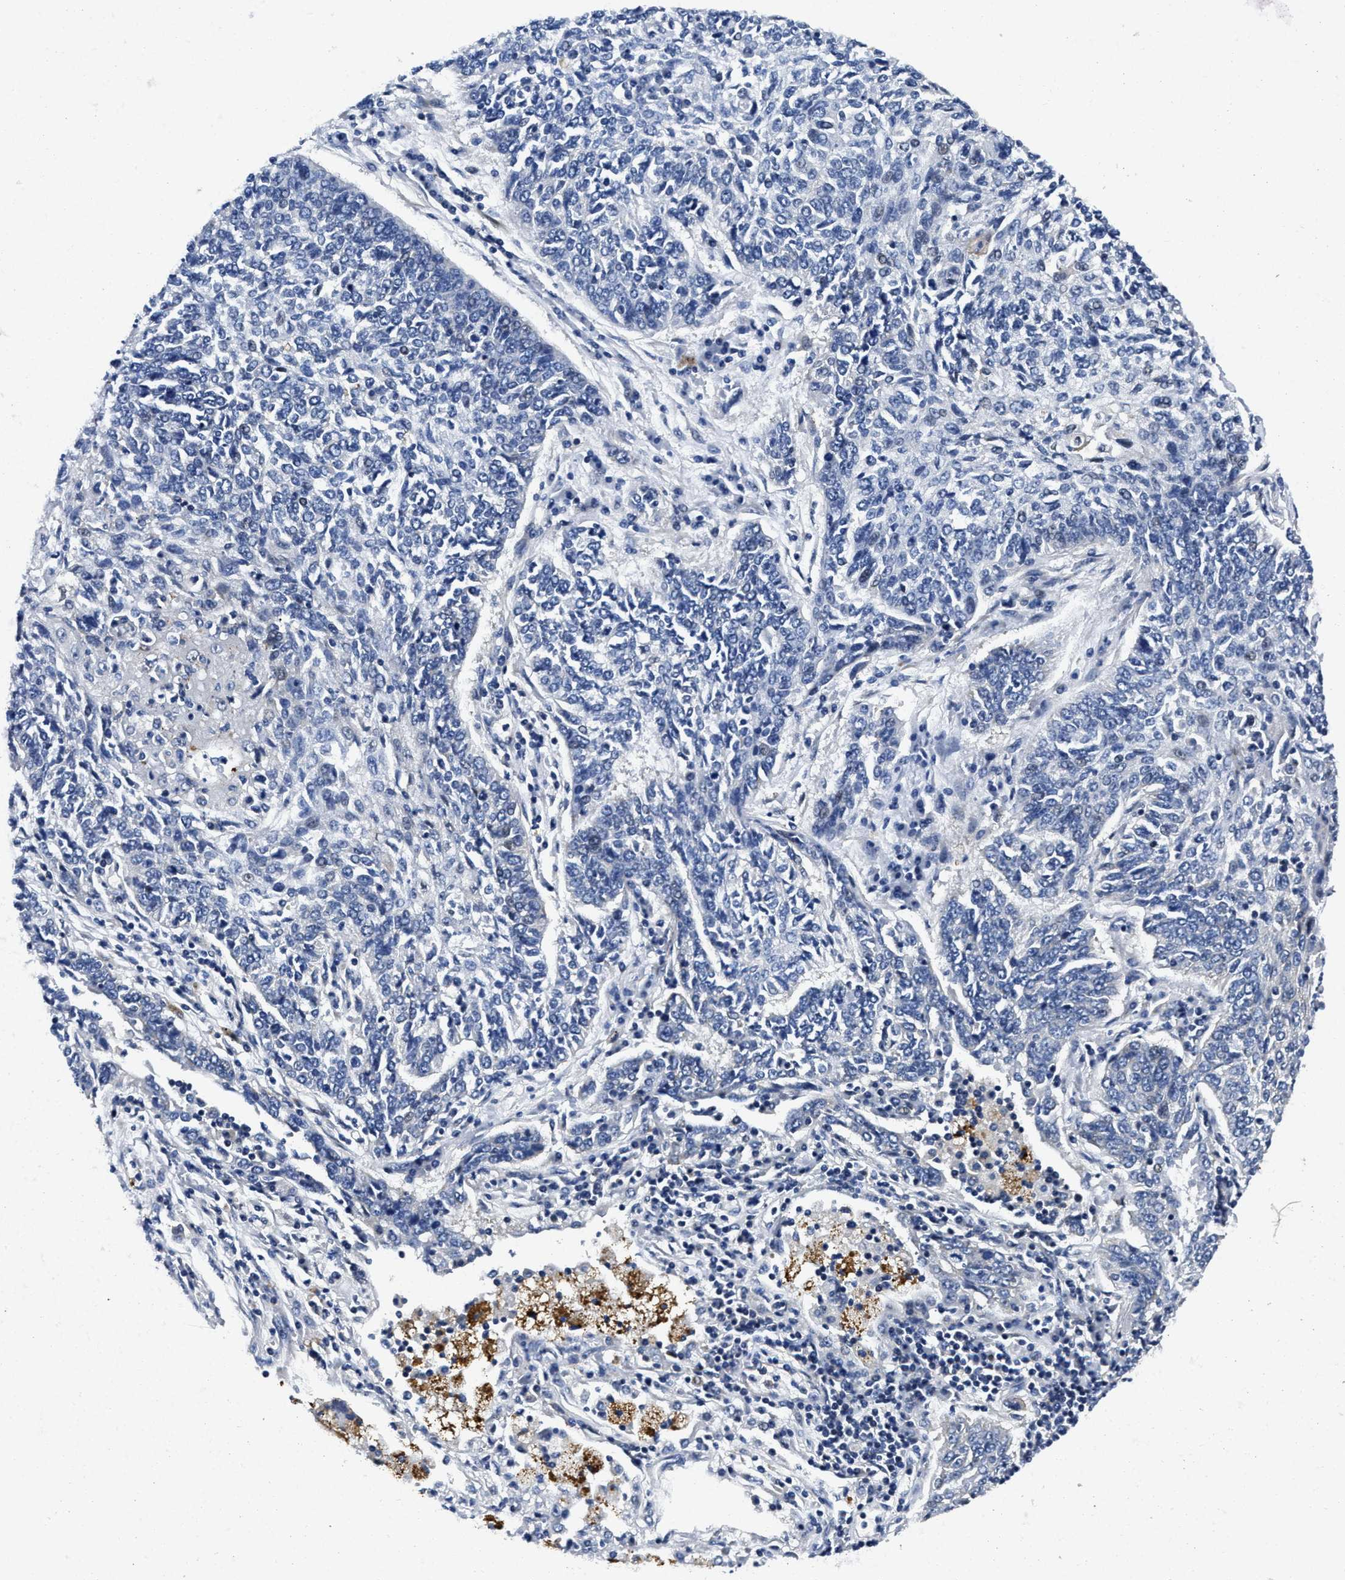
{"staining": {"intensity": "negative", "quantity": "none", "location": "none"}, "tissue": "lung cancer", "cell_type": "Tumor cells", "image_type": "cancer", "snomed": [{"axis": "morphology", "description": "Normal tissue, NOS"}, {"axis": "morphology", "description": "Squamous cell carcinoma, NOS"}, {"axis": "topography", "description": "Cartilage tissue"}, {"axis": "topography", "description": "Bronchus"}, {"axis": "topography", "description": "Lung"}], "caption": "Tumor cells are negative for protein expression in human lung cancer.", "gene": "LAD1", "patient": {"sex": "female", "age": 49}}